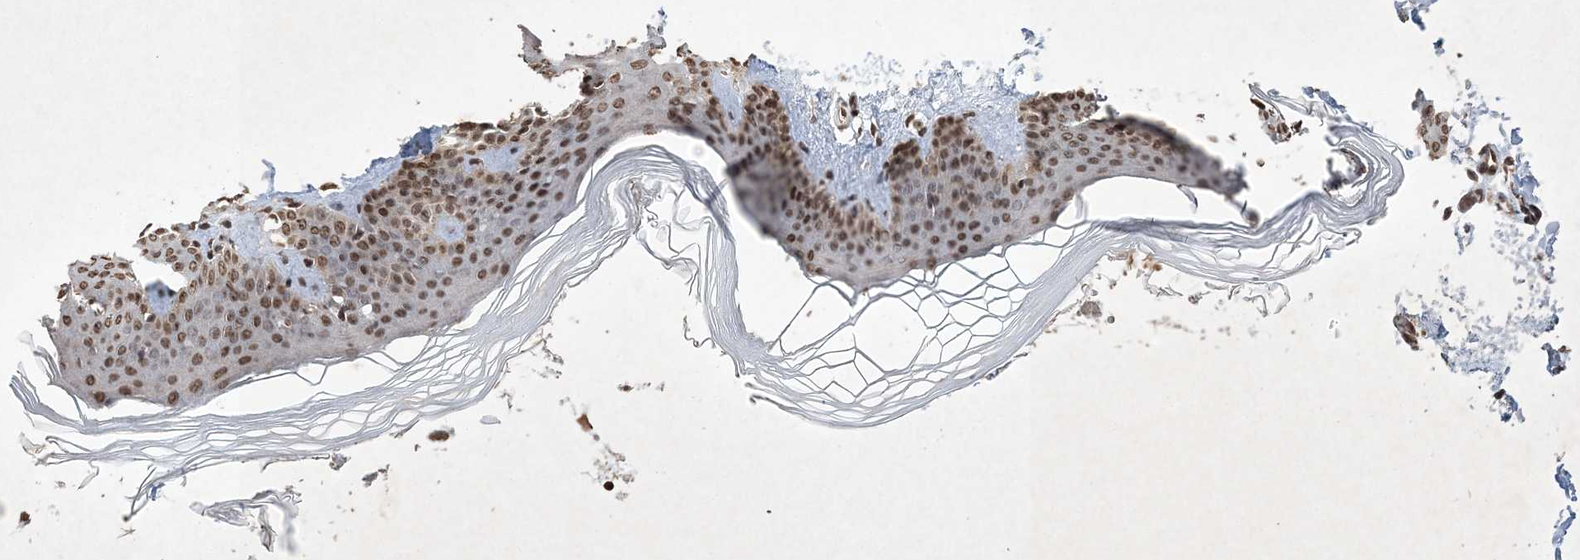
{"staining": {"intensity": "strong", "quantity": "25%-75%", "location": "nuclear"}, "tissue": "skin", "cell_type": "Fibroblasts", "image_type": "normal", "snomed": [{"axis": "morphology", "description": "Normal tissue, NOS"}, {"axis": "topography", "description": "Skin"}], "caption": "Protein expression analysis of unremarkable human skin reveals strong nuclear positivity in approximately 25%-75% of fibroblasts.", "gene": "NEDD9", "patient": {"sex": "female", "age": 27}}